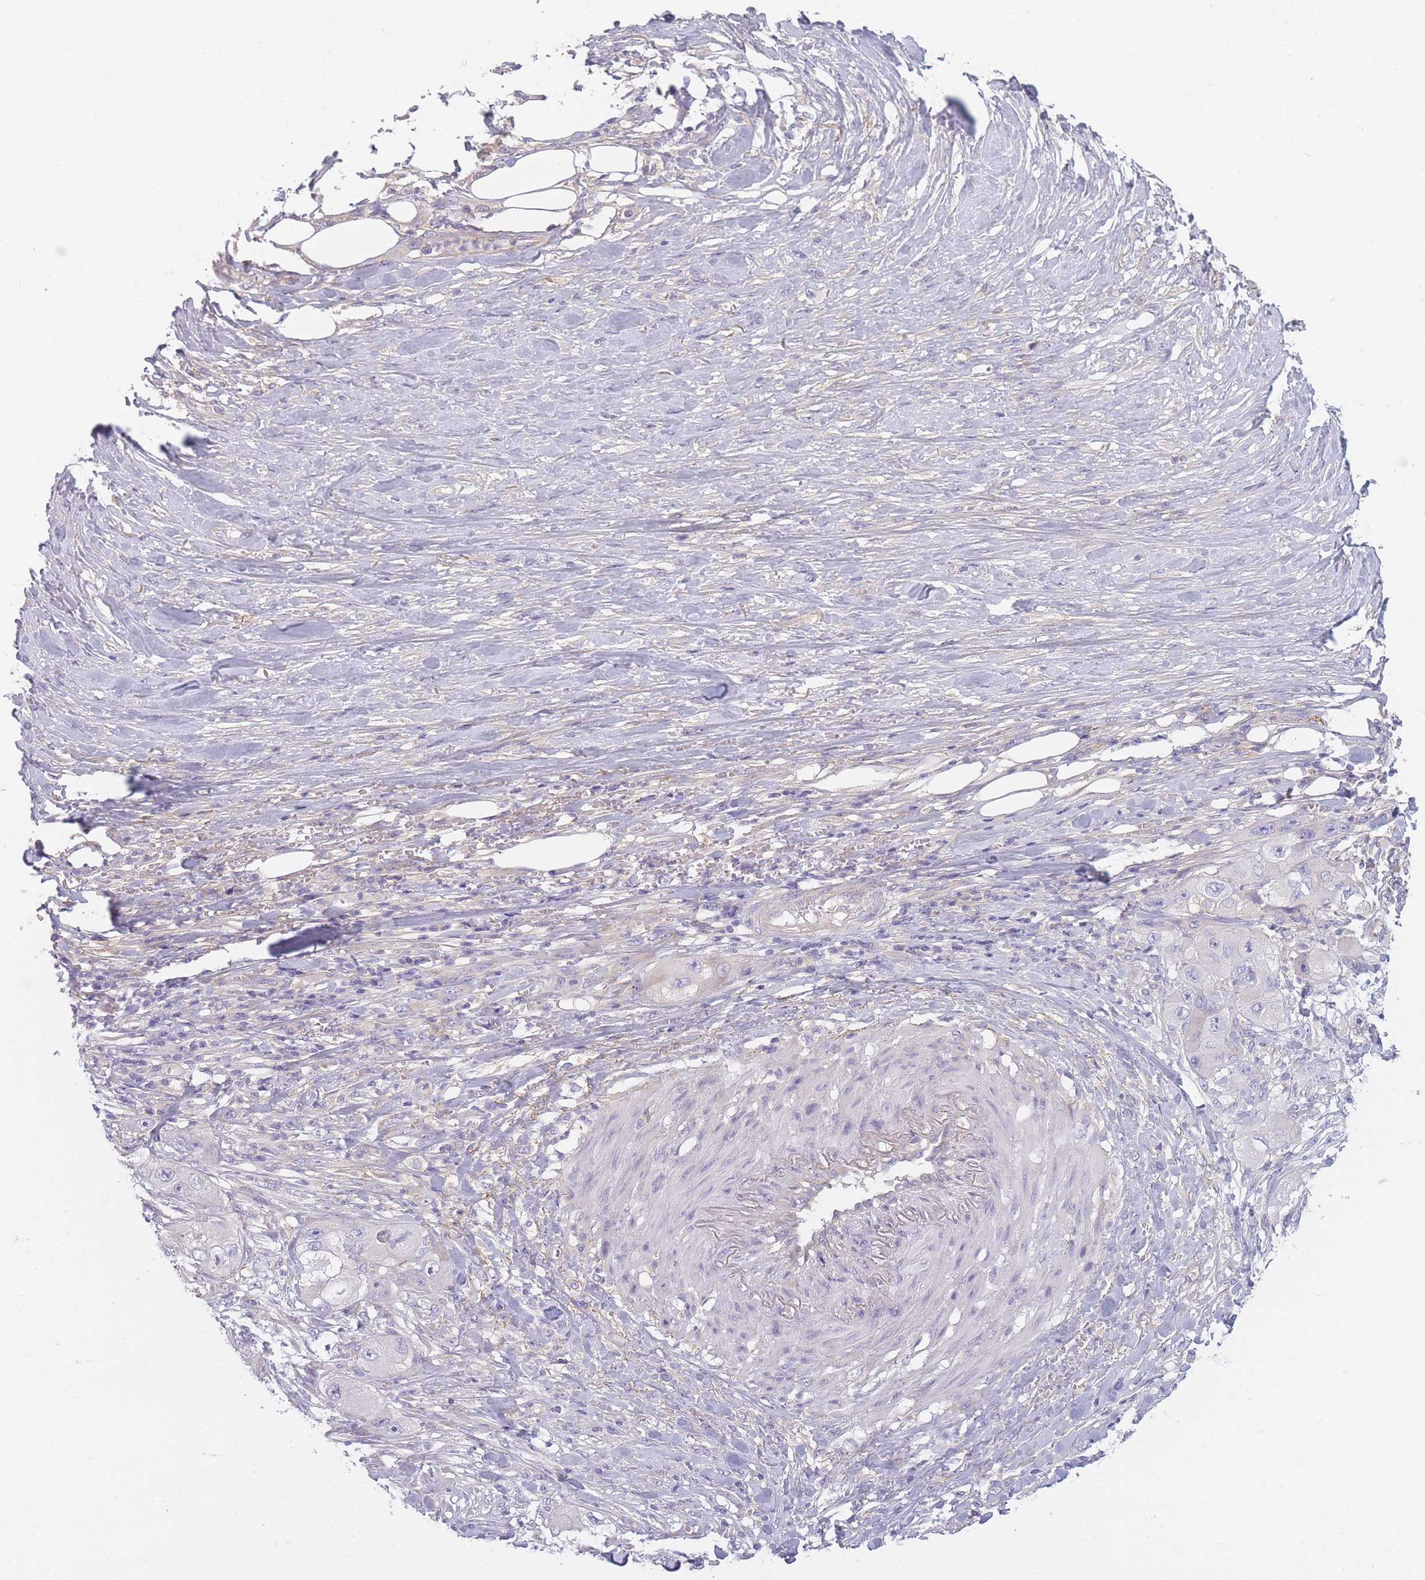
{"staining": {"intensity": "negative", "quantity": "none", "location": "none"}, "tissue": "skin cancer", "cell_type": "Tumor cells", "image_type": "cancer", "snomed": [{"axis": "morphology", "description": "Squamous cell carcinoma, NOS"}, {"axis": "topography", "description": "Skin"}, {"axis": "topography", "description": "Subcutis"}], "caption": "This micrograph is of skin squamous cell carcinoma stained with immunohistochemistry (IHC) to label a protein in brown with the nuclei are counter-stained blue. There is no staining in tumor cells. (DAB (3,3'-diaminobenzidine) immunohistochemistry (IHC) with hematoxylin counter stain).", "gene": "AP3M2", "patient": {"sex": "male", "age": 73}}